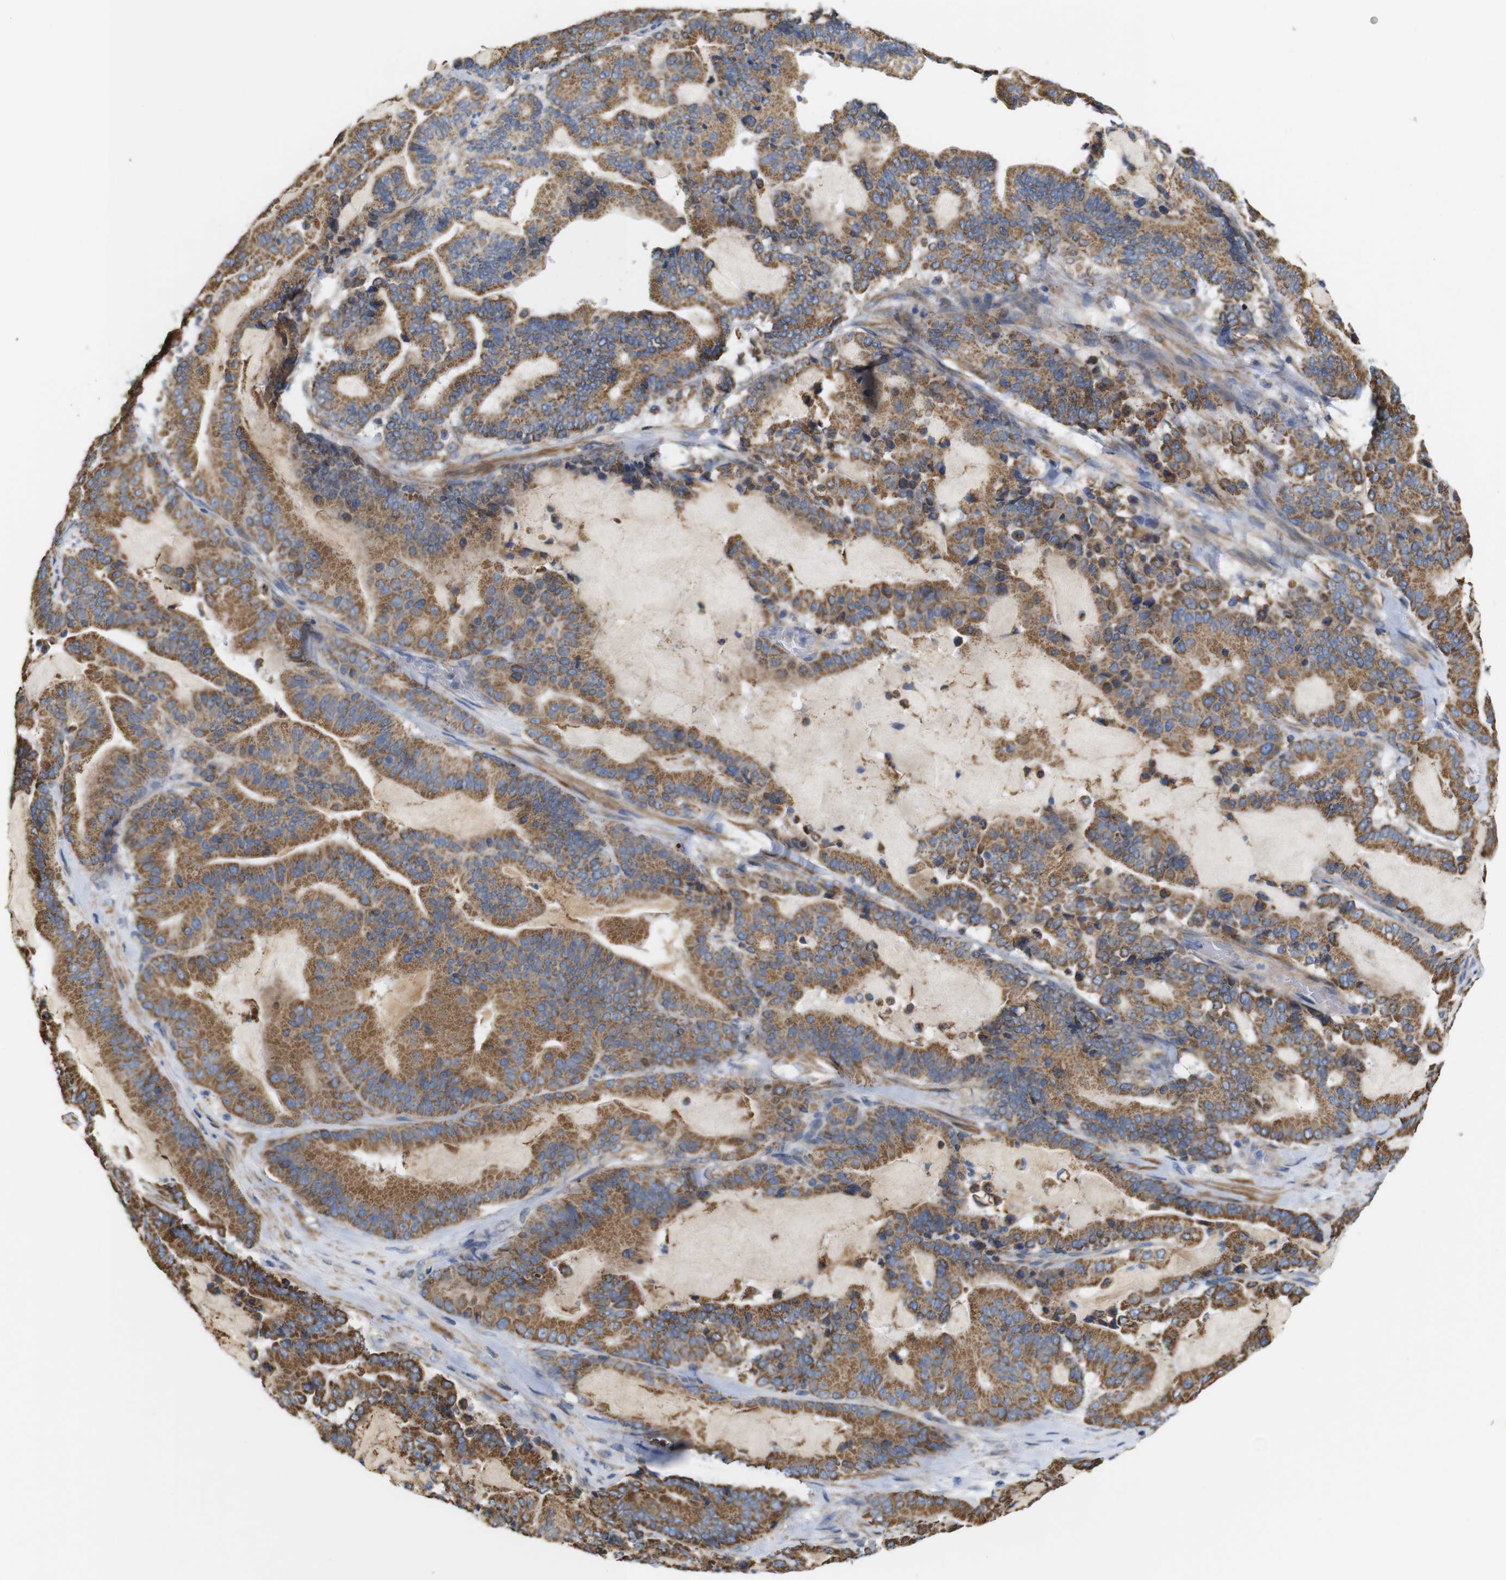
{"staining": {"intensity": "moderate", "quantity": ">75%", "location": "cytoplasmic/membranous"}, "tissue": "pancreatic cancer", "cell_type": "Tumor cells", "image_type": "cancer", "snomed": [{"axis": "morphology", "description": "Adenocarcinoma, NOS"}, {"axis": "topography", "description": "Pancreas"}], "caption": "Protein staining by immunohistochemistry (IHC) shows moderate cytoplasmic/membranous staining in about >75% of tumor cells in pancreatic adenocarcinoma.", "gene": "FAM171B", "patient": {"sex": "male", "age": 63}}